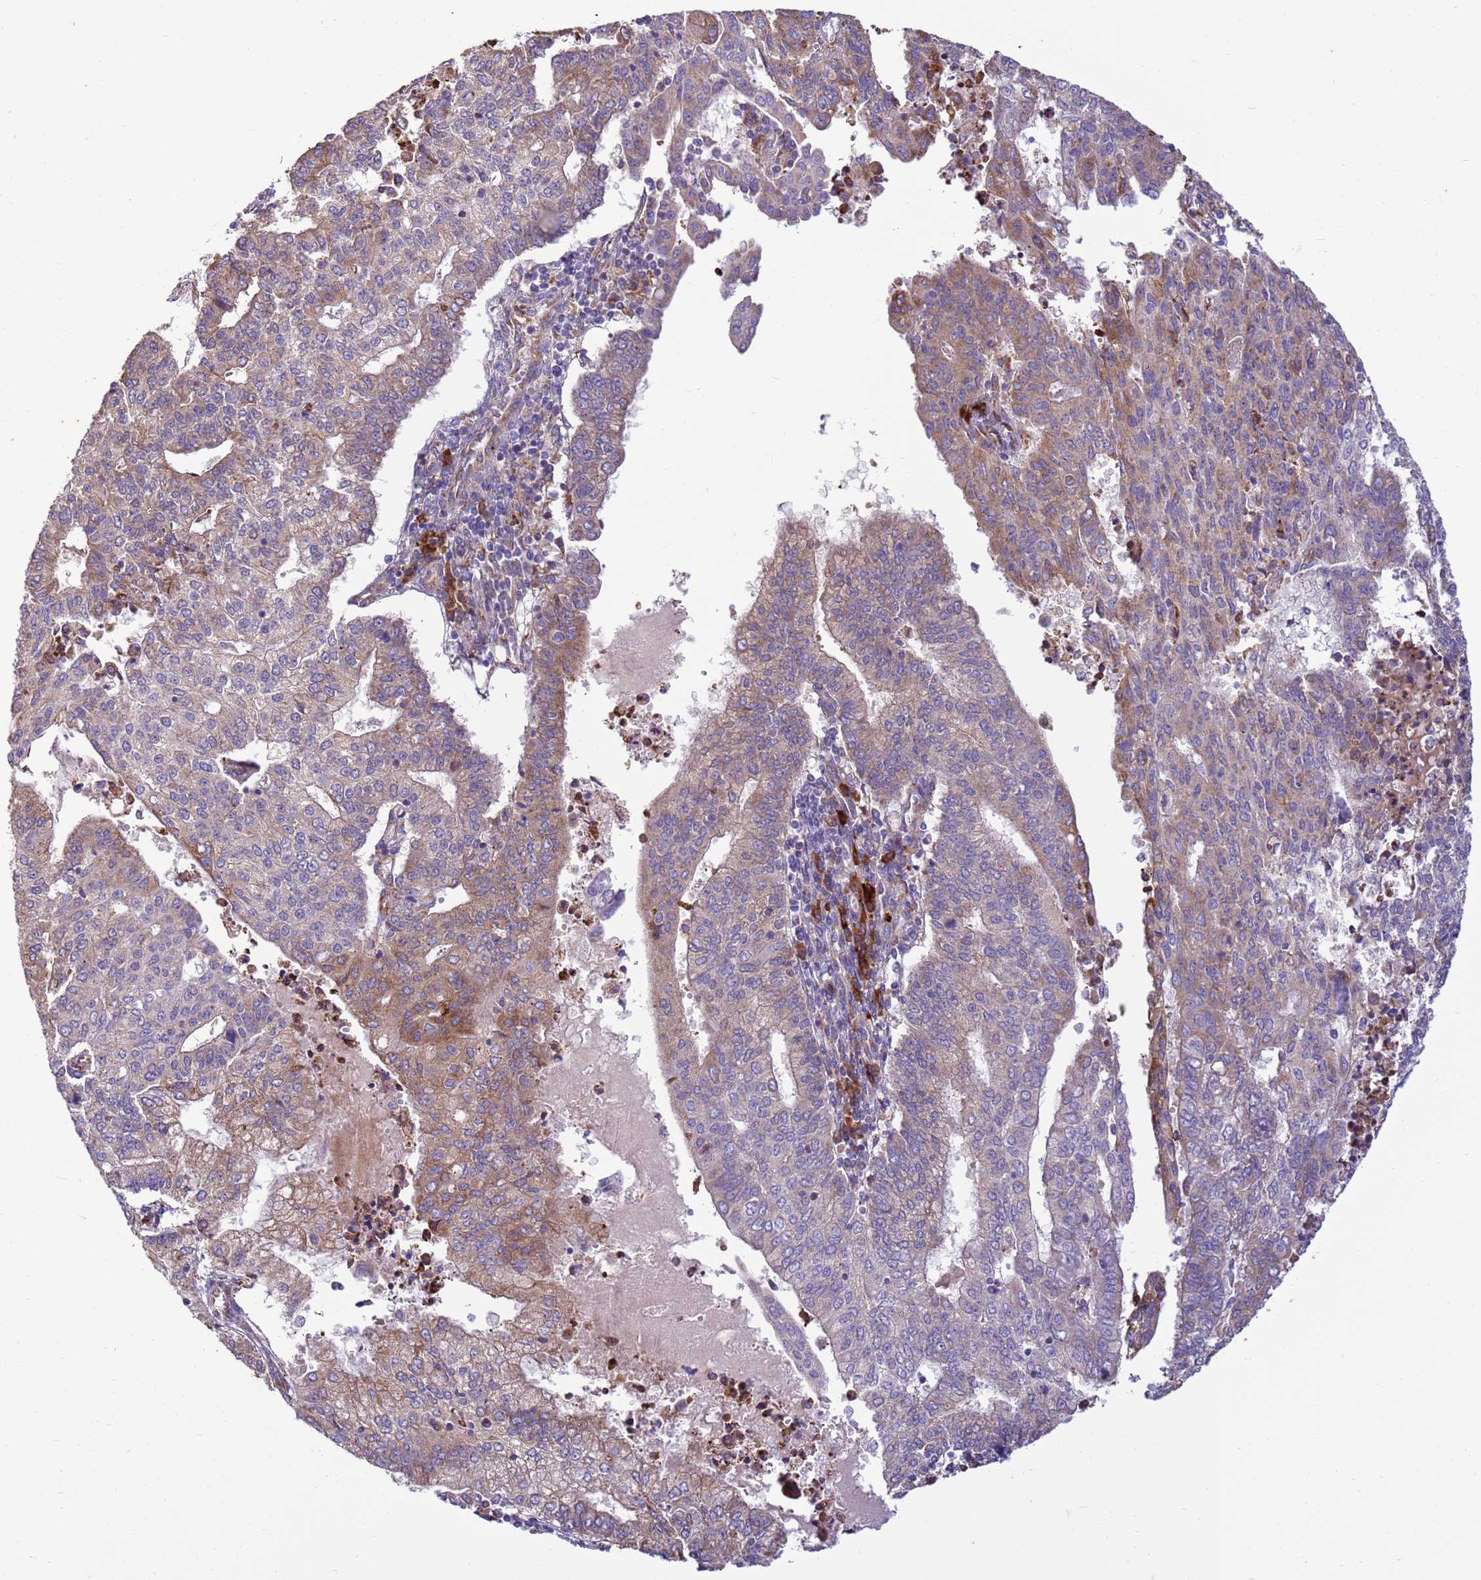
{"staining": {"intensity": "moderate", "quantity": "25%-75%", "location": "cytoplasmic/membranous"}, "tissue": "endometrial cancer", "cell_type": "Tumor cells", "image_type": "cancer", "snomed": [{"axis": "morphology", "description": "Adenocarcinoma, NOS"}, {"axis": "topography", "description": "Endometrium"}], "caption": "Moderate cytoplasmic/membranous staining is identified in approximately 25%-75% of tumor cells in adenocarcinoma (endometrial).", "gene": "THAP5", "patient": {"sex": "female", "age": 59}}